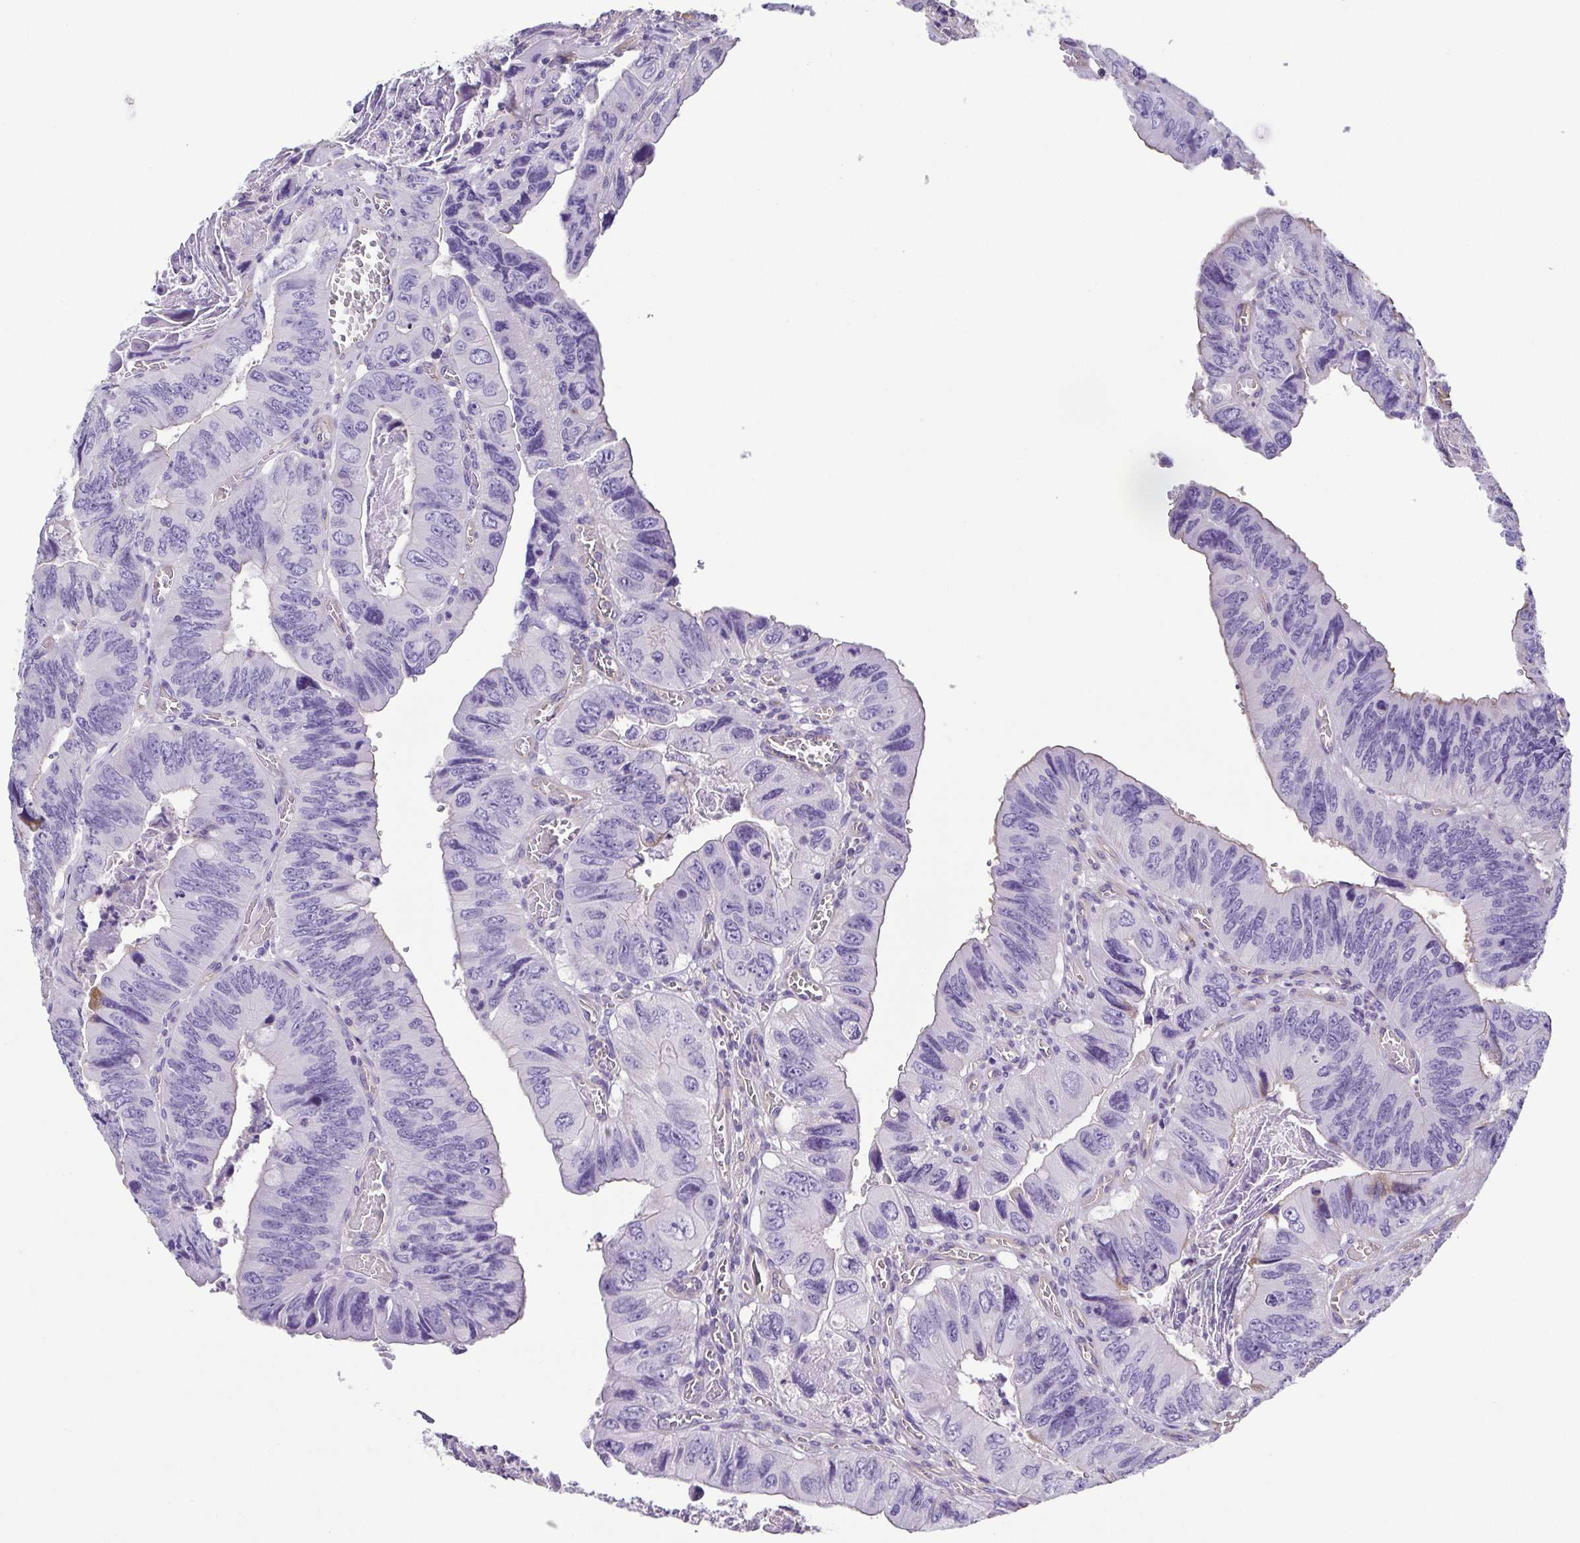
{"staining": {"intensity": "negative", "quantity": "none", "location": "none"}, "tissue": "colorectal cancer", "cell_type": "Tumor cells", "image_type": "cancer", "snomed": [{"axis": "morphology", "description": "Adenocarcinoma, NOS"}, {"axis": "topography", "description": "Colon"}], "caption": "Colorectal cancer stained for a protein using immunohistochemistry demonstrates no positivity tumor cells.", "gene": "MYL6", "patient": {"sex": "female", "age": 84}}